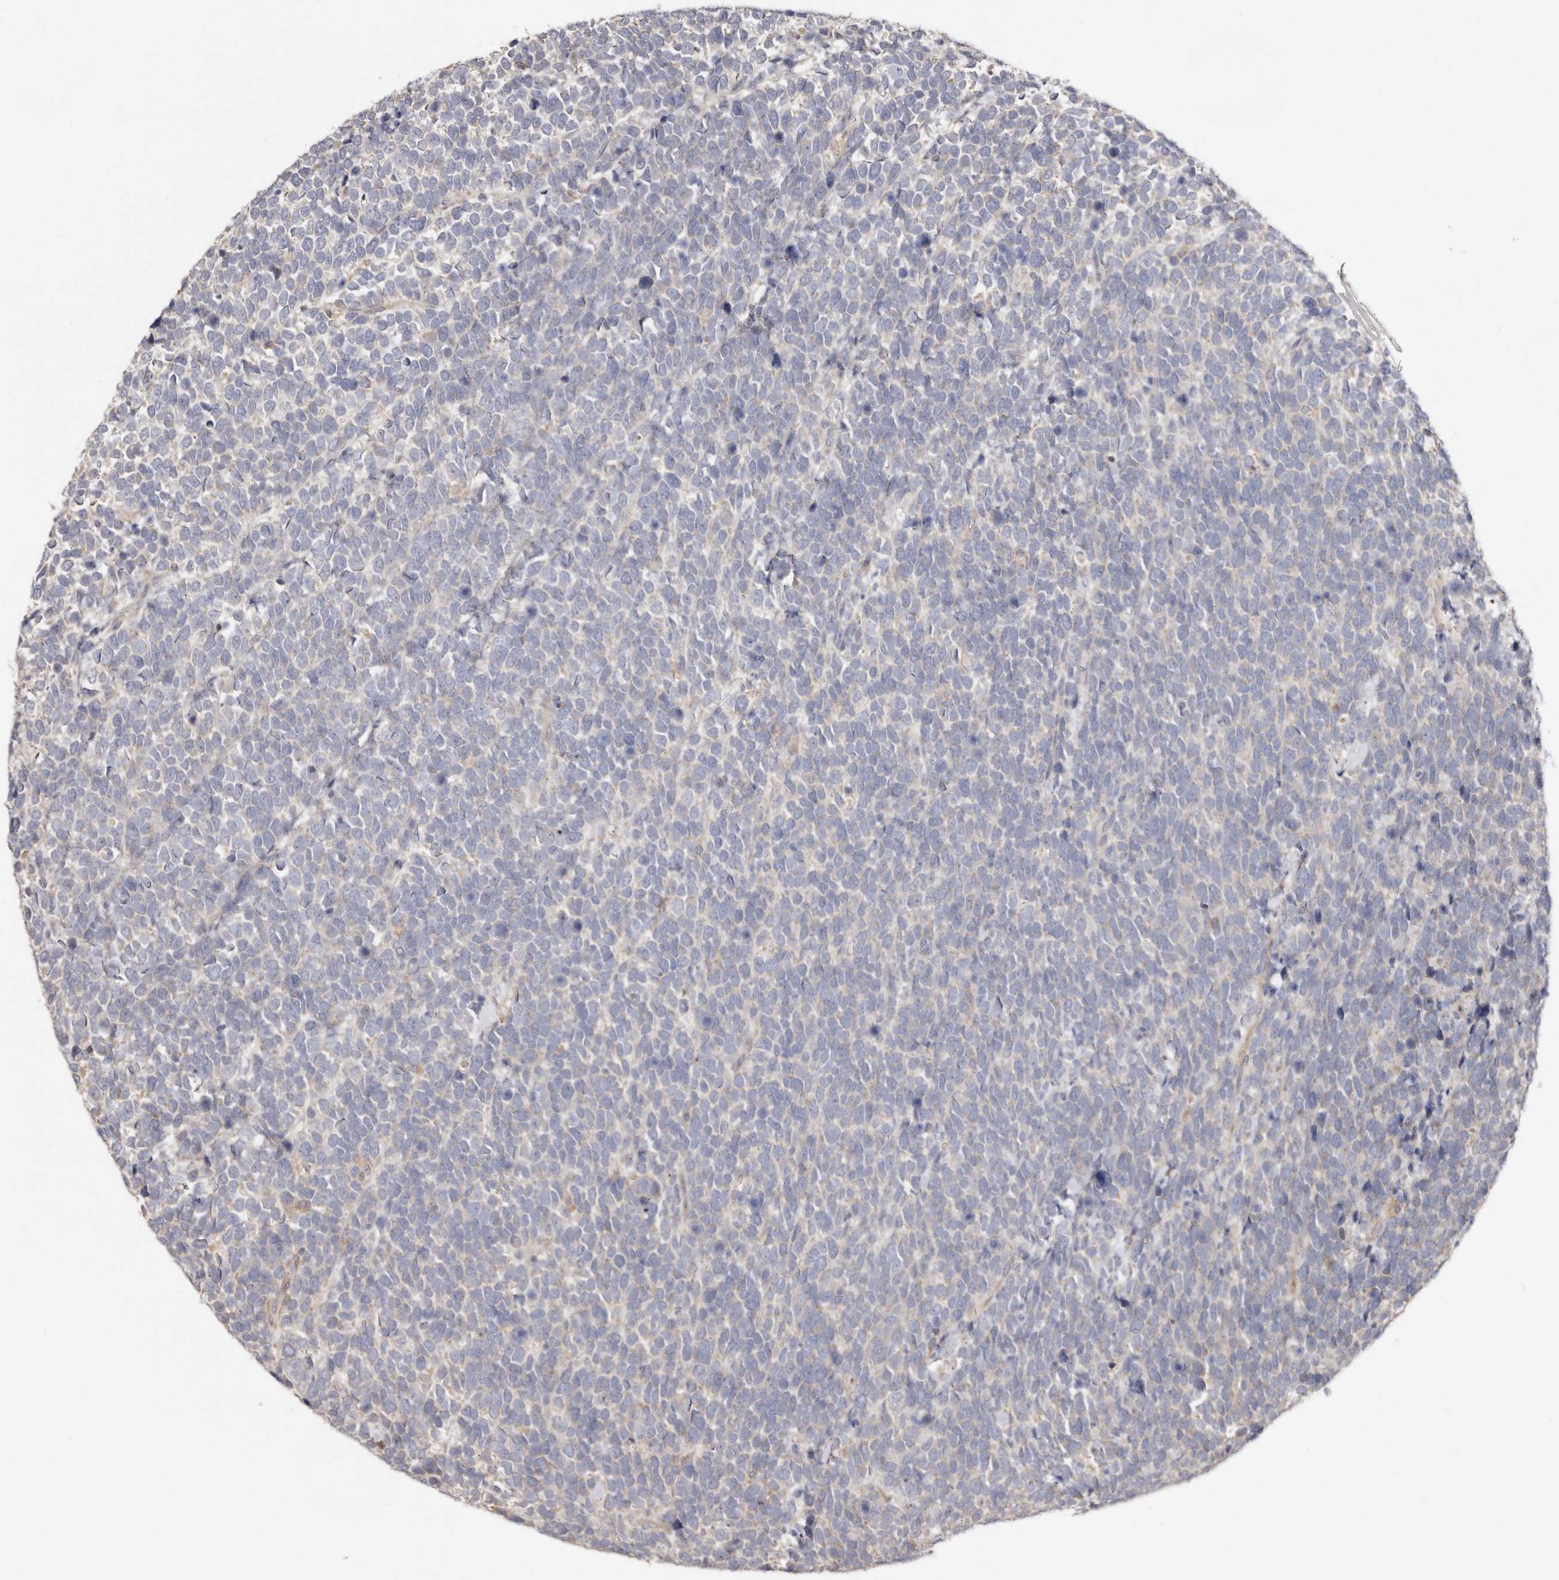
{"staining": {"intensity": "negative", "quantity": "none", "location": "none"}, "tissue": "urothelial cancer", "cell_type": "Tumor cells", "image_type": "cancer", "snomed": [{"axis": "morphology", "description": "Urothelial carcinoma, High grade"}, {"axis": "topography", "description": "Urinary bladder"}], "caption": "Photomicrograph shows no significant protein positivity in tumor cells of urothelial cancer.", "gene": "LRRC25", "patient": {"sex": "female", "age": 82}}